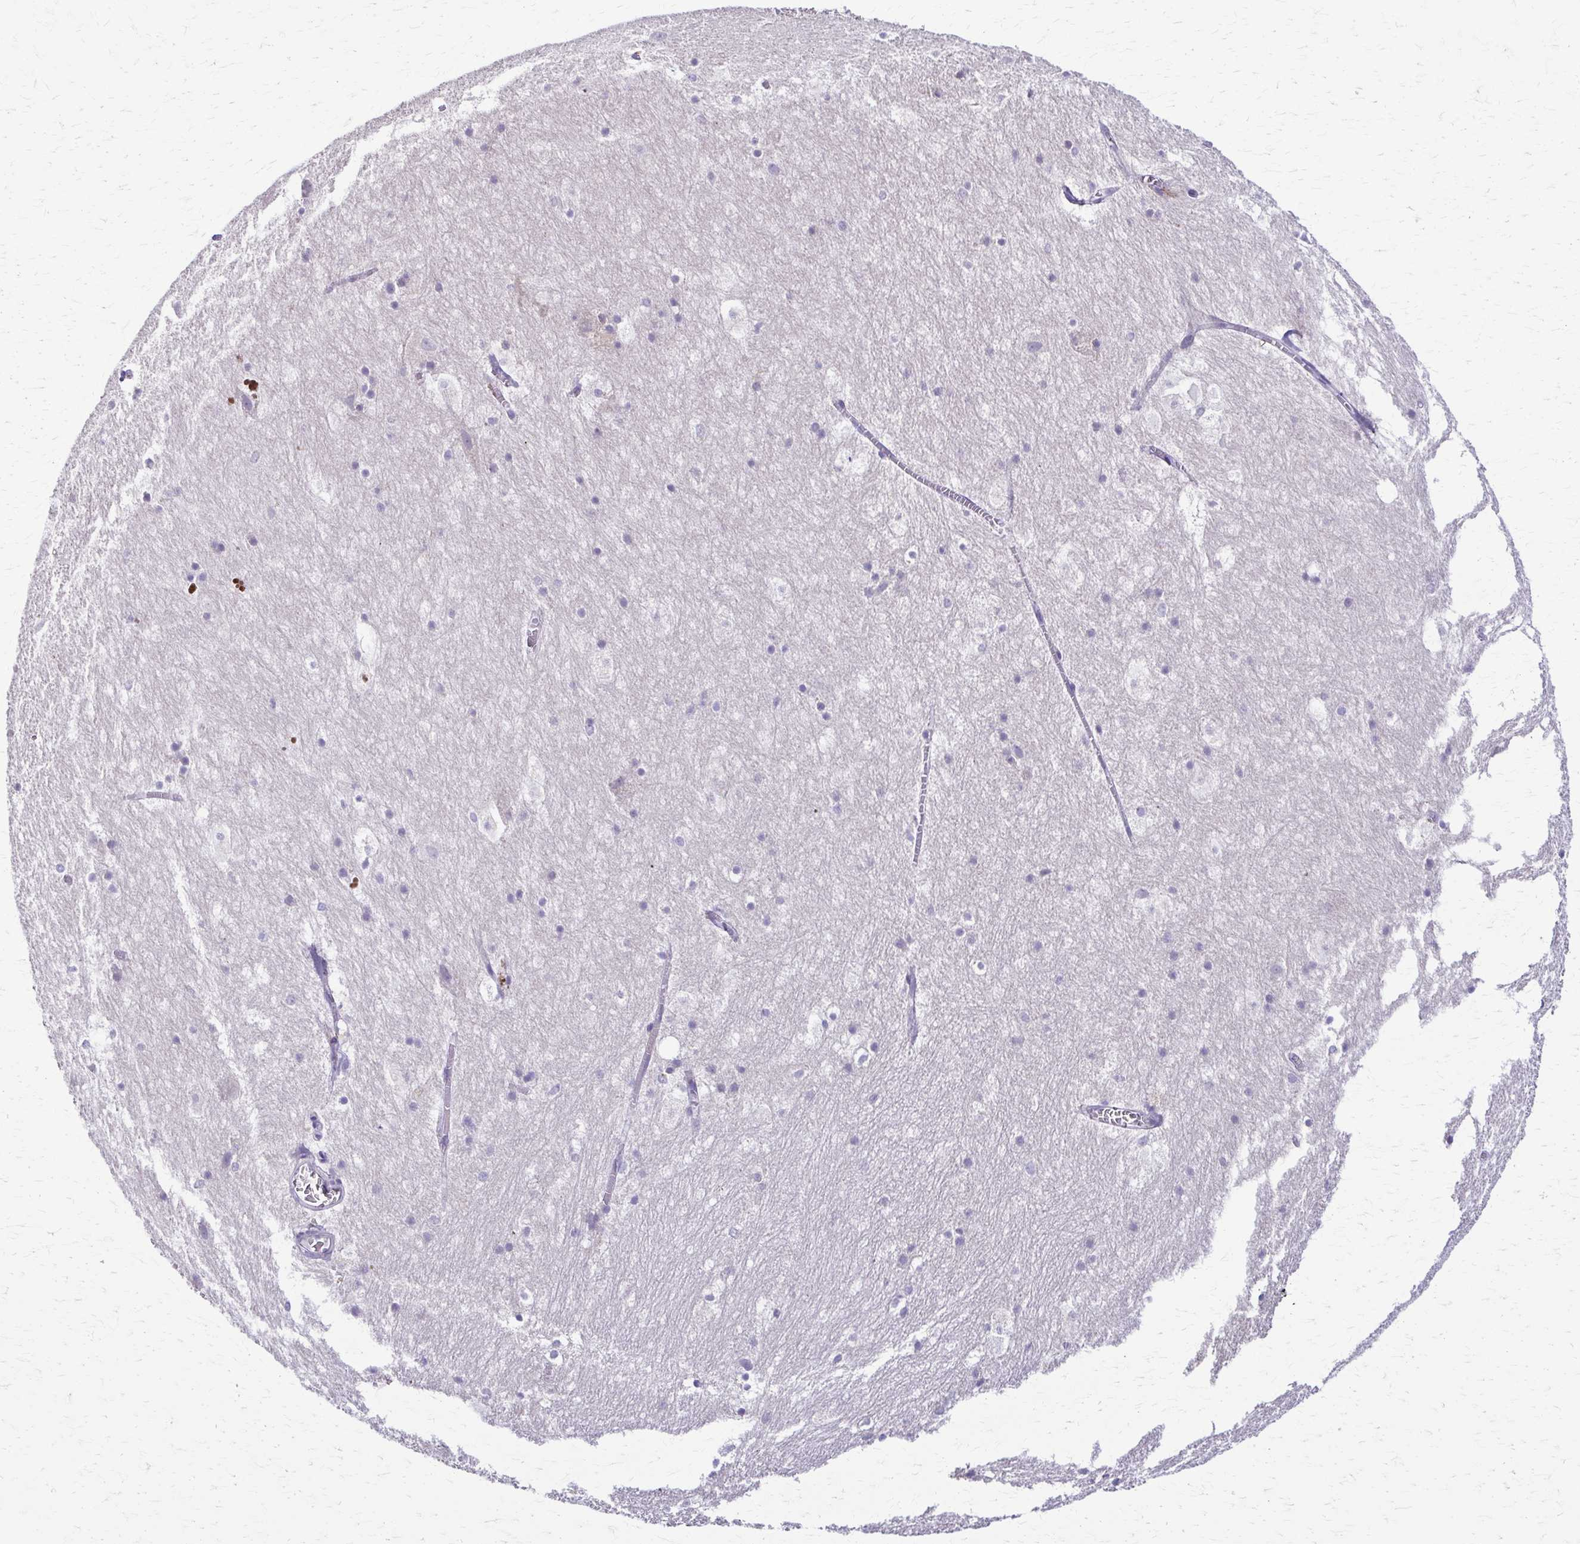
{"staining": {"intensity": "negative", "quantity": "none", "location": "none"}, "tissue": "hippocampus", "cell_type": "Glial cells", "image_type": "normal", "snomed": [{"axis": "morphology", "description": "Normal tissue, NOS"}, {"axis": "topography", "description": "Hippocampus"}], "caption": "The histopathology image displays no staining of glial cells in unremarkable hippocampus.", "gene": "SAMD13", "patient": {"sex": "female", "age": 52}}